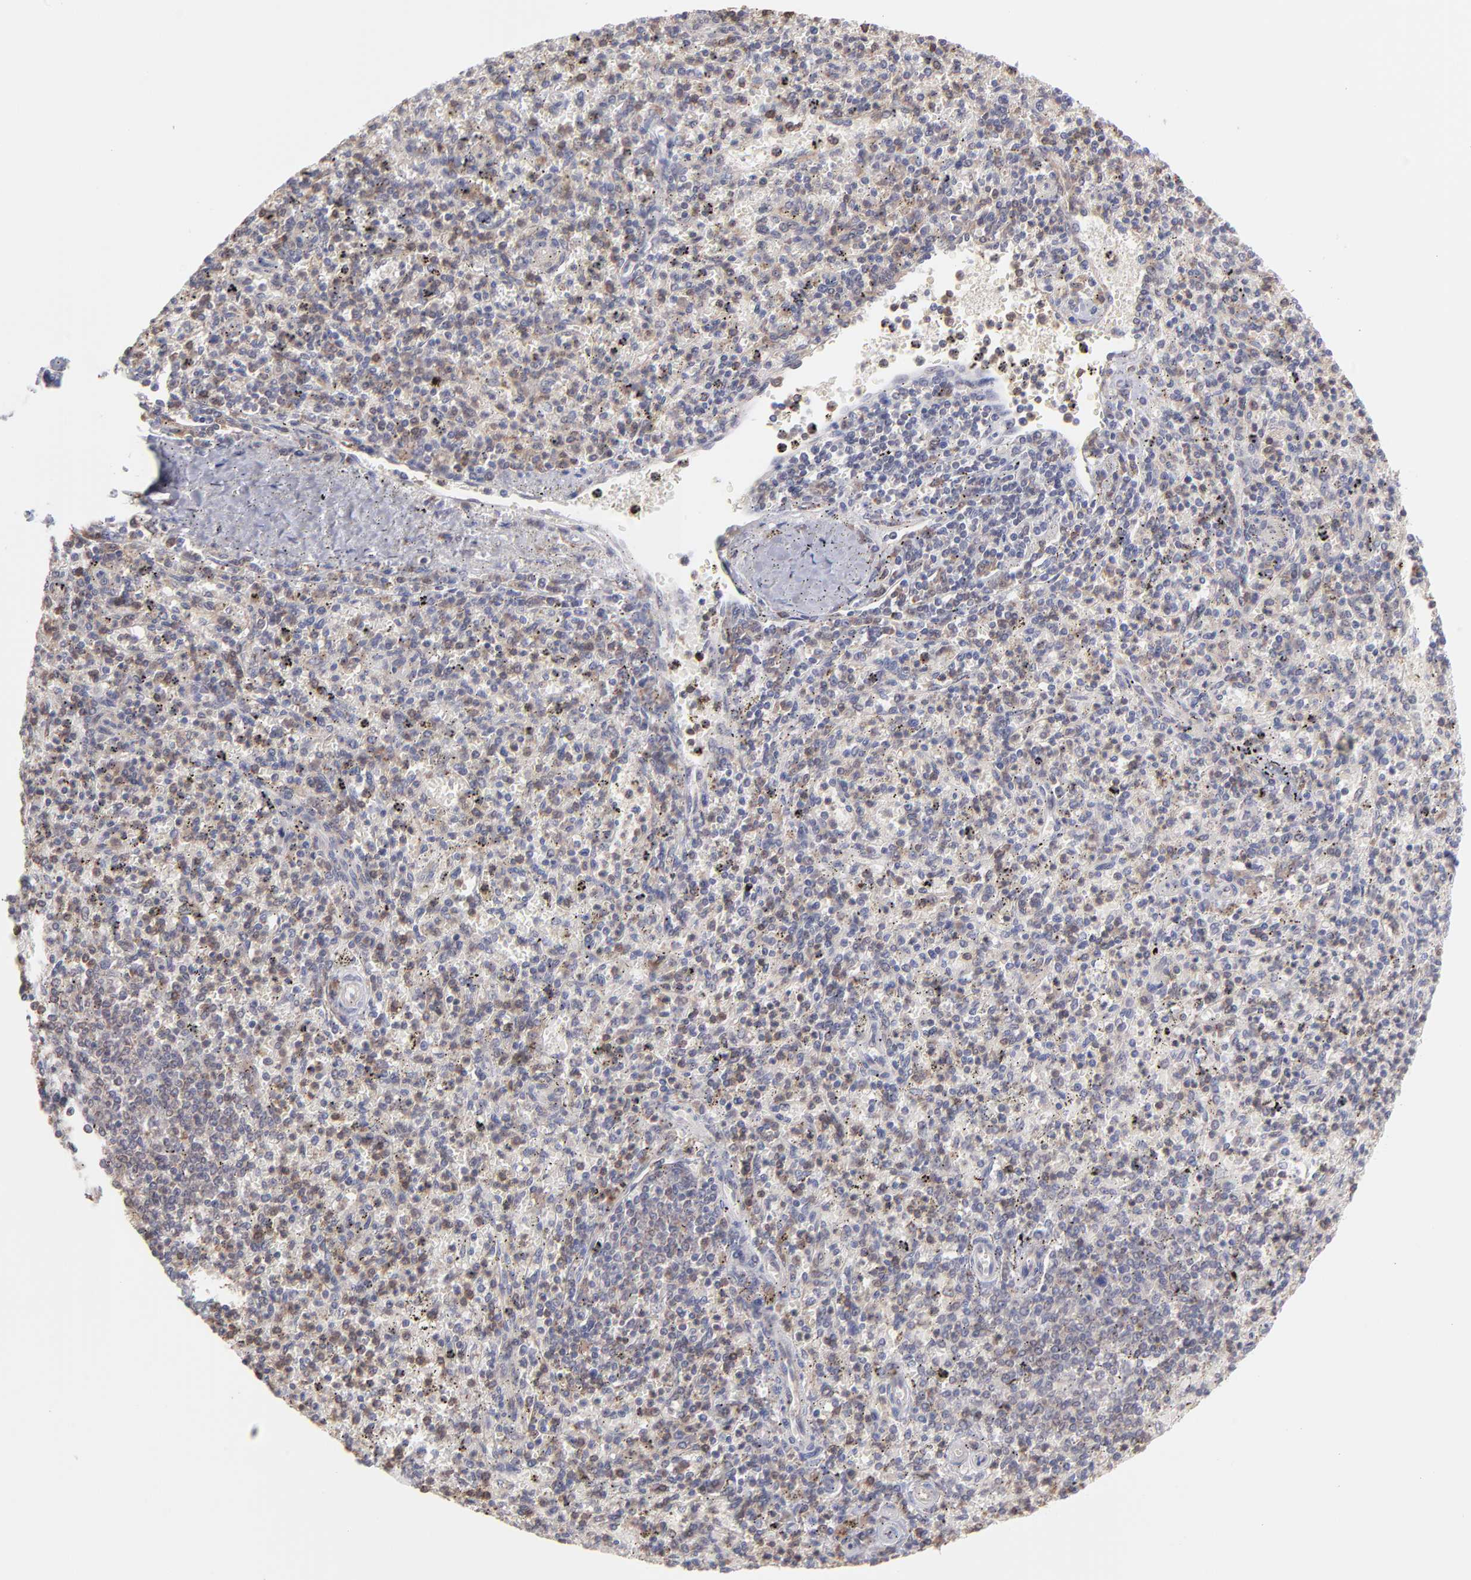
{"staining": {"intensity": "negative", "quantity": "none", "location": "none"}, "tissue": "spleen", "cell_type": "Cells in red pulp", "image_type": "normal", "snomed": [{"axis": "morphology", "description": "Normal tissue, NOS"}, {"axis": "topography", "description": "Spleen"}], "caption": "Spleen stained for a protein using IHC shows no expression cells in red pulp.", "gene": "OAS1", "patient": {"sex": "male", "age": 72}}